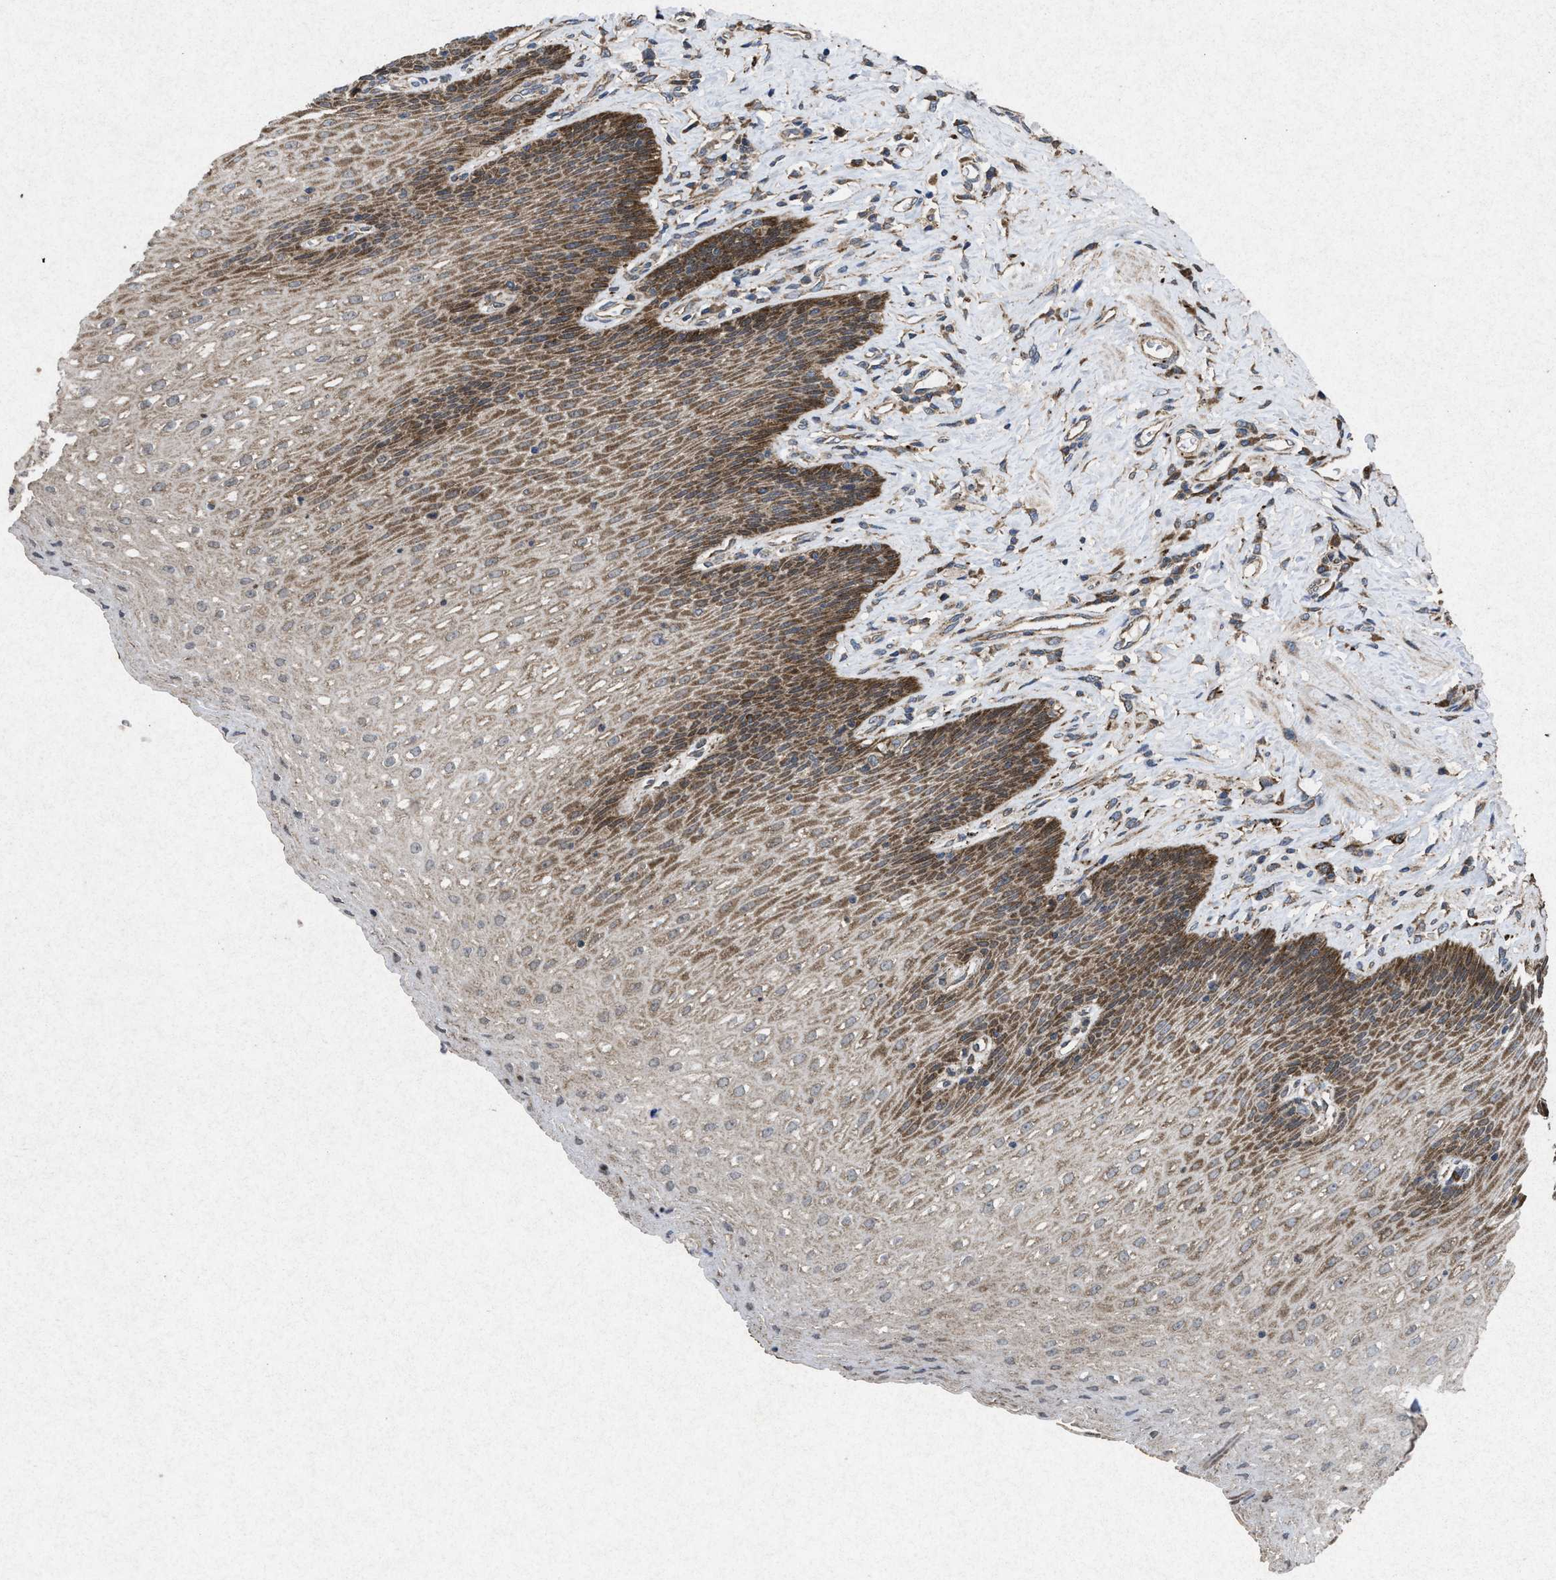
{"staining": {"intensity": "moderate", "quantity": ">75%", "location": "cytoplasmic/membranous"}, "tissue": "esophagus", "cell_type": "Squamous epithelial cells", "image_type": "normal", "snomed": [{"axis": "morphology", "description": "Normal tissue, NOS"}, {"axis": "topography", "description": "Esophagus"}], "caption": "Immunohistochemical staining of normal esophagus displays medium levels of moderate cytoplasmic/membranous staining in approximately >75% of squamous epithelial cells.", "gene": "MSI2", "patient": {"sex": "female", "age": 61}}